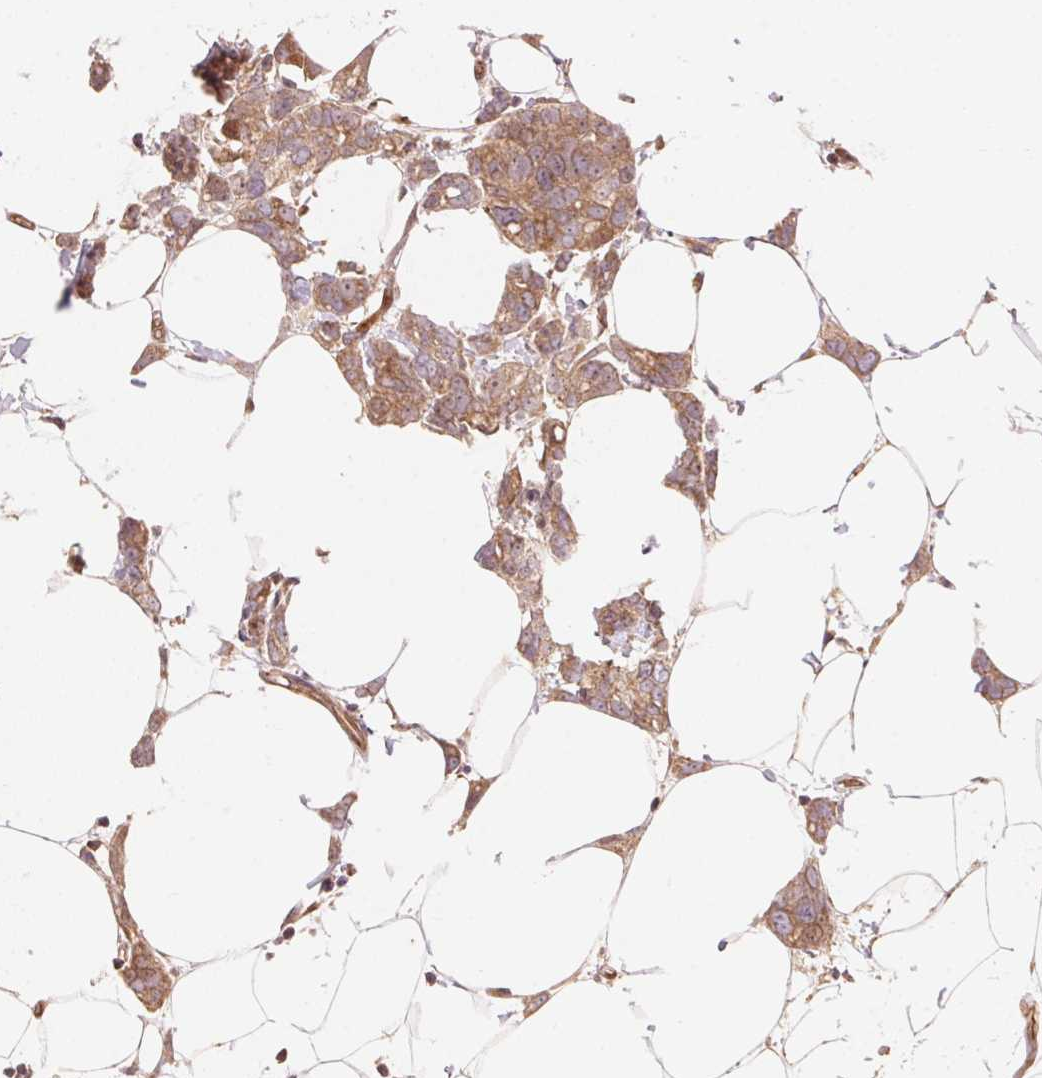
{"staining": {"intensity": "moderate", "quantity": ">75%", "location": "cytoplasmic/membranous"}, "tissue": "breast cancer", "cell_type": "Tumor cells", "image_type": "cancer", "snomed": [{"axis": "morphology", "description": "Duct carcinoma"}, {"axis": "topography", "description": "Breast"}], "caption": "Immunohistochemical staining of breast cancer displays medium levels of moderate cytoplasmic/membranous protein positivity in about >75% of tumor cells. The protein of interest is shown in brown color, while the nuclei are stained blue.", "gene": "TNIP2", "patient": {"sex": "female", "age": 40}}